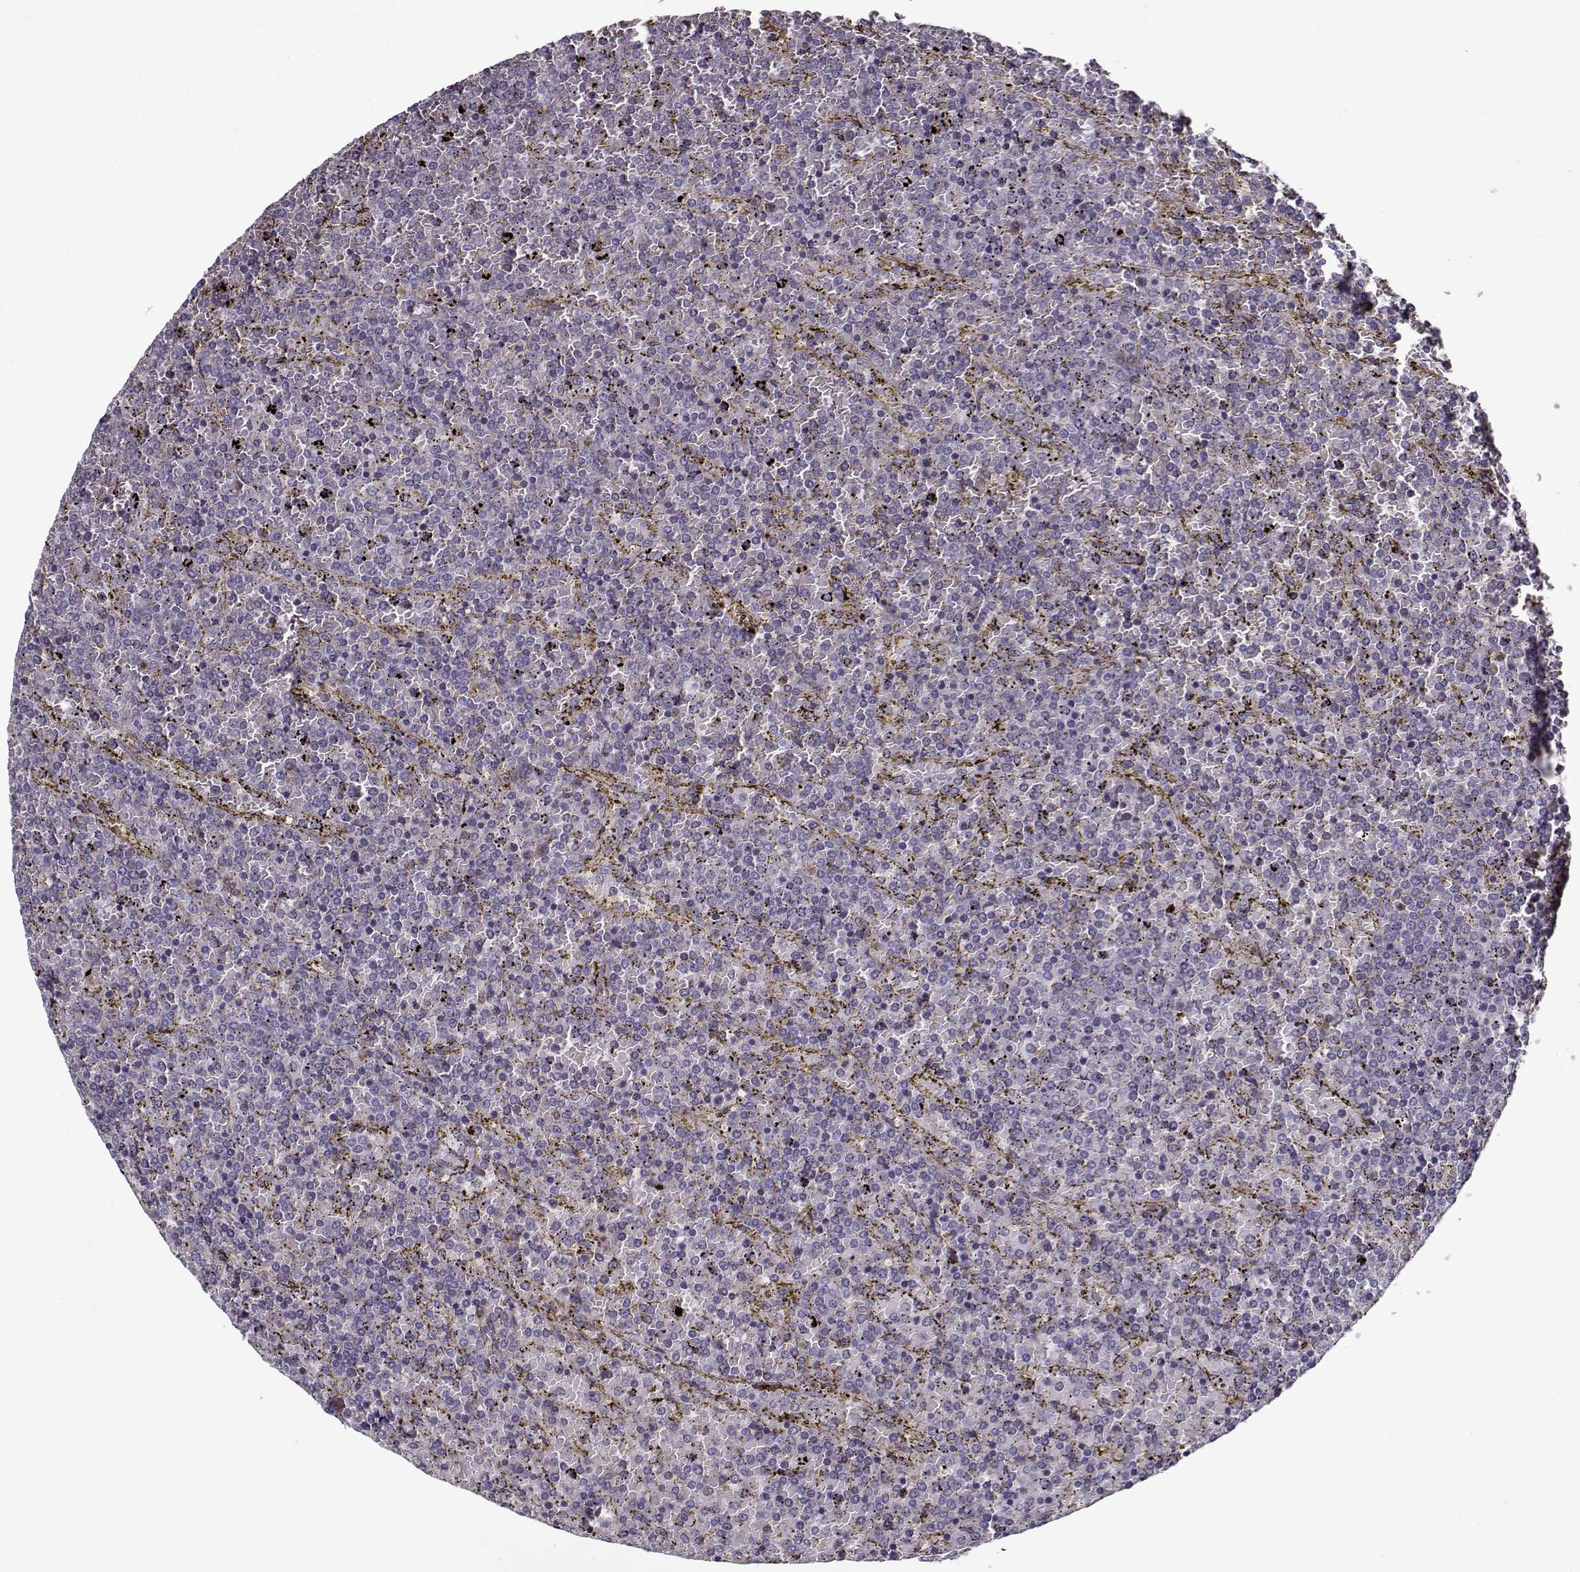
{"staining": {"intensity": "negative", "quantity": "none", "location": "none"}, "tissue": "lymphoma", "cell_type": "Tumor cells", "image_type": "cancer", "snomed": [{"axis": "morphology", "description": "Malignant lymphoma, non-Hodgkin's type, Low grade"}, {"axis": "topography", "description": "Spleen"}], "caption": "DAB immunohistochemical staining of malignant lymphoma, non-Hodgkin's type (low-grade) shows no significant staining in tumor cells.", "gene": "UNC13D", "patient": {"sex": "female", "age": 77}}